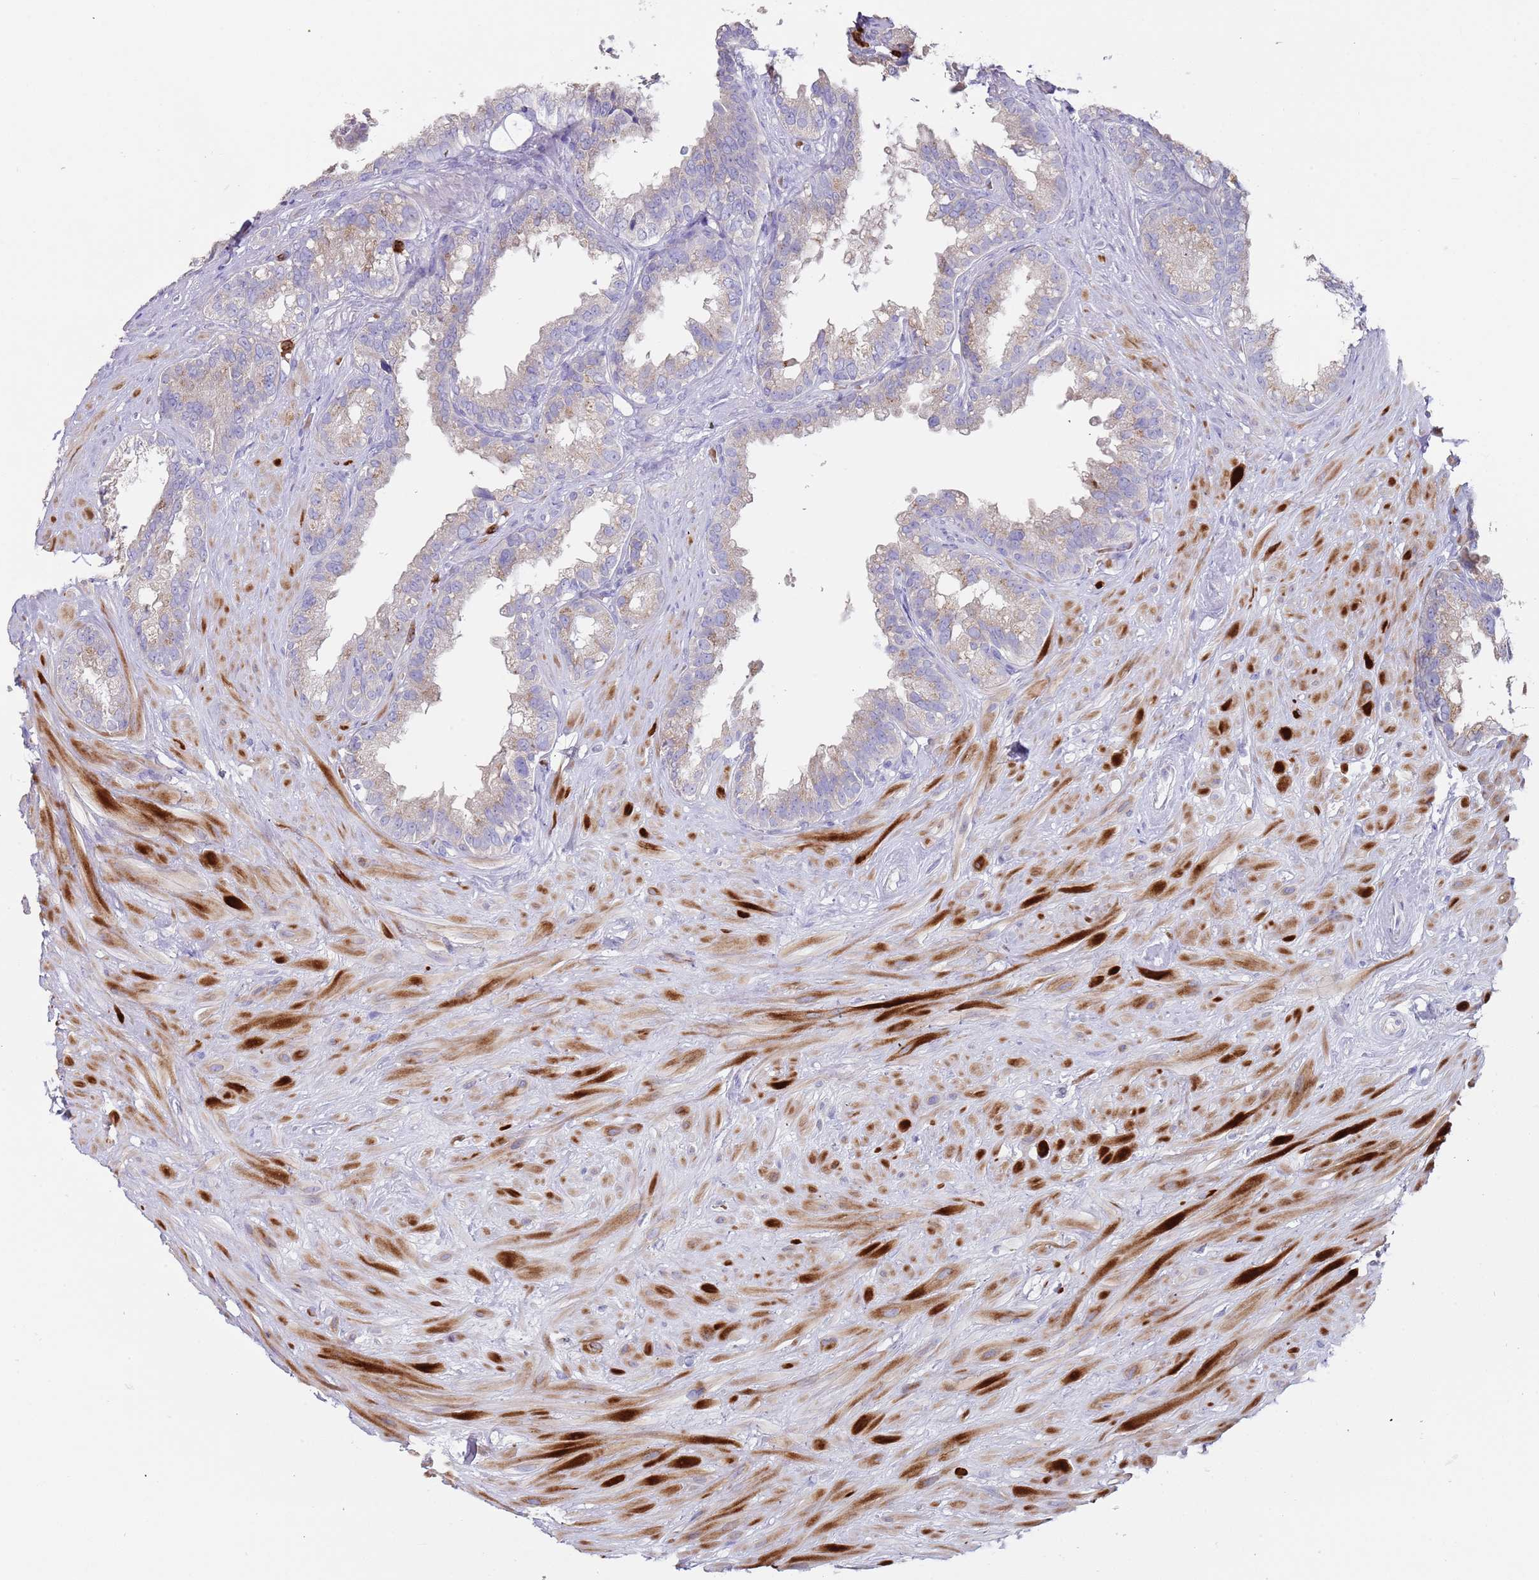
{"staining": {"intensity": "weak", "quantity": "<25%", "location": "cytoplasmic/membranous"}, "tissue": "seminal vesicle", "cell_type": "Glandular cells", "image_type": "normal", "snomed": [{"axis": "morphology", "description": "Normal tissue, NOS"}, {"axis": "topography", "description": "Seminal veicle"}], "caption": "High power microscopy image of an immunohistochemistry micrograph of normal seminal vesicle, revealing no significant positivity in glandular cells.", "gene": "TMEM251", "patient": {"sex": "male", "age": 80}}